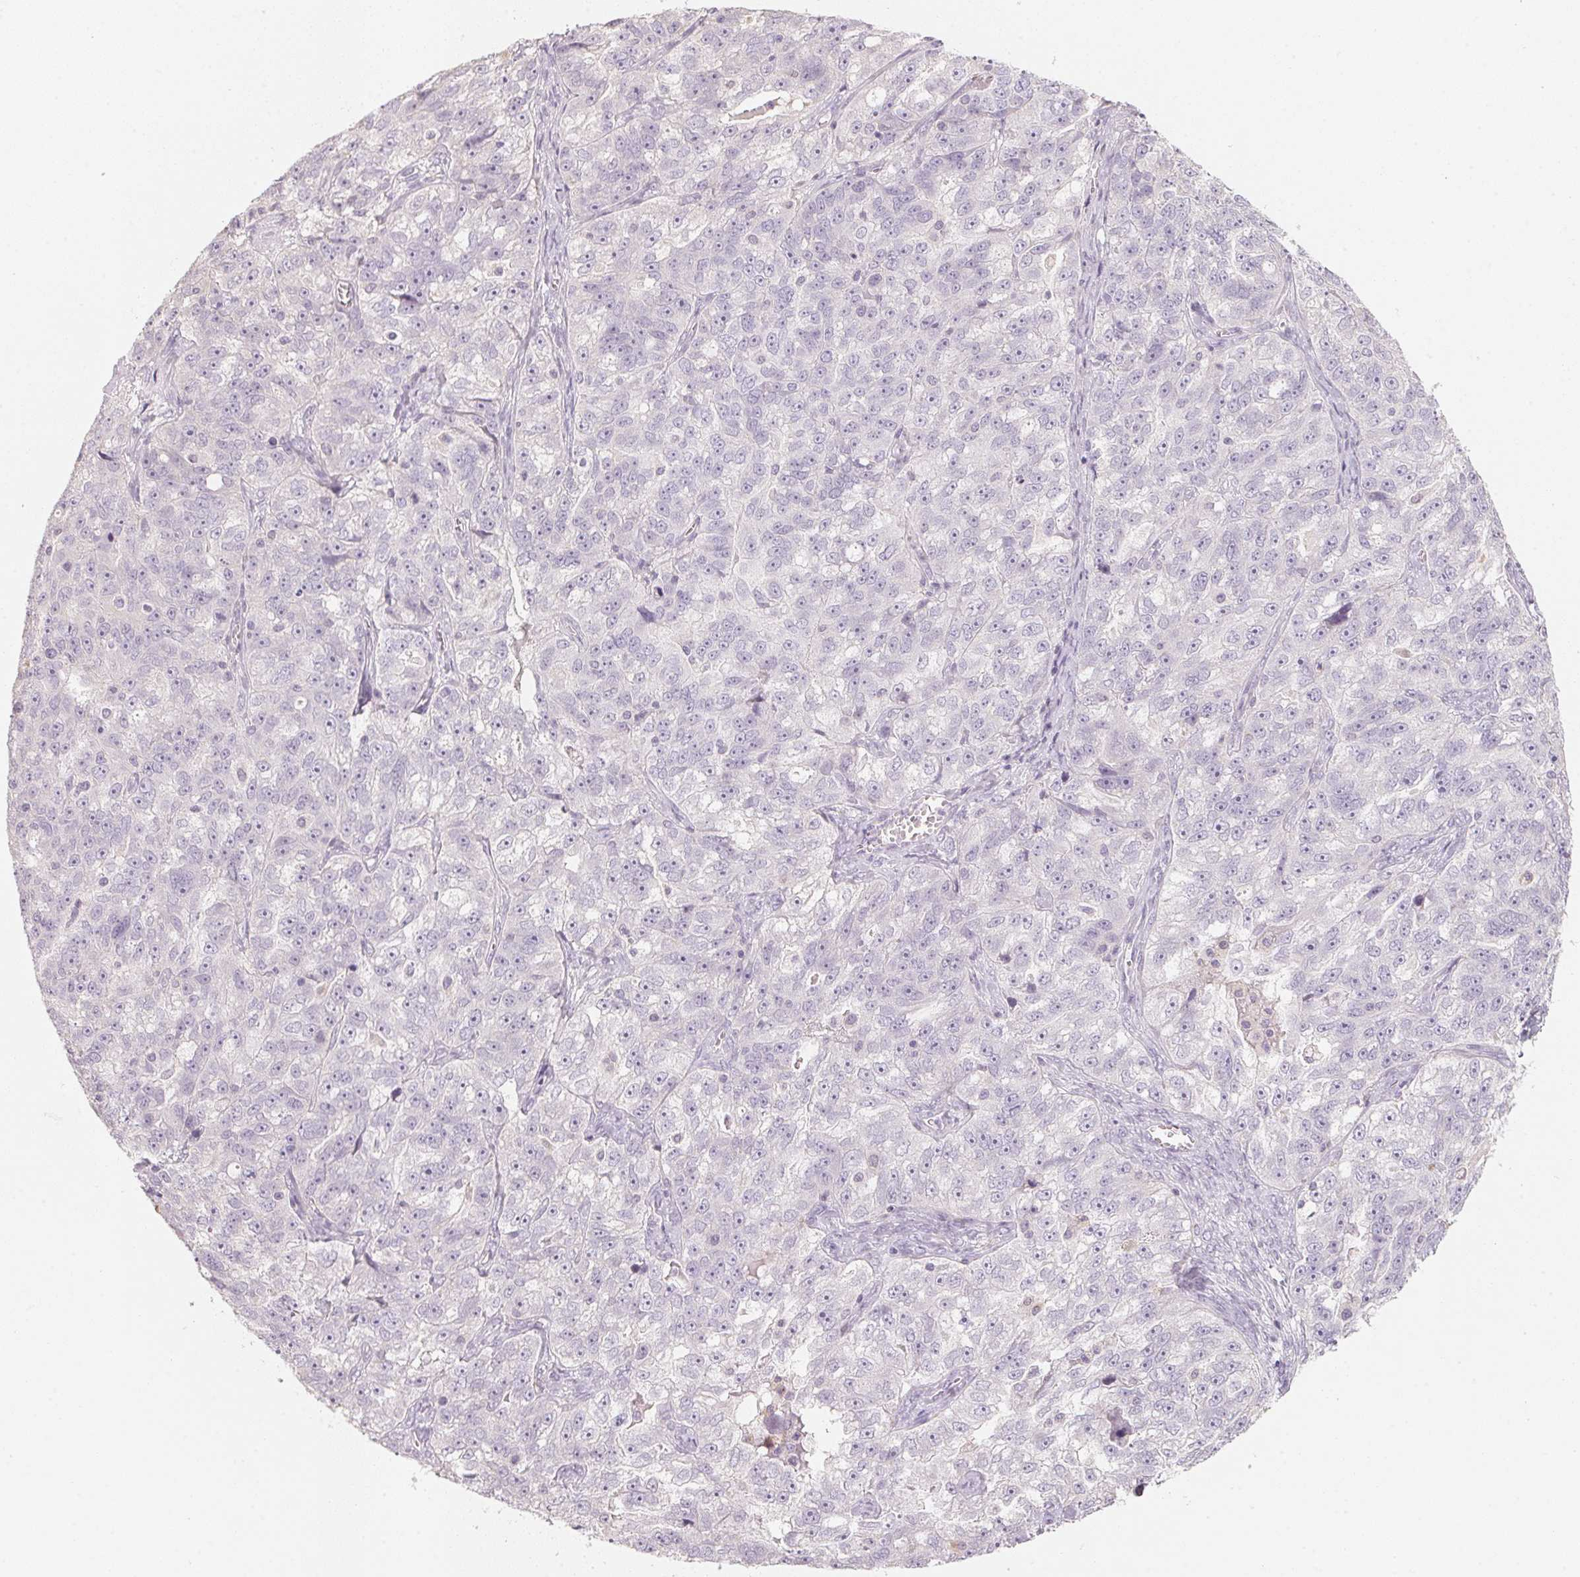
{"staining": {"intensity": "negative", "quantity": "none", "location": "none"}, "tissue": "ovarian cancer", "cell_type": "Tumor cells", "image_type": "cancer", "snomed": [{"axis": "morphology", "description": "Cystadenocarcinoma, serous, NOS"}, {"axis": "topography", "description": "Ovary"}], "caption": "An immunohistochemistry micrograph of ovarian cancer (serous cystadenocarcinoma) is shown. There is no staining in tumor cells of ovarian cancer (serous cystadenocarcinoma).", "gene": "TREH", "patient": {"sex": "female", "age": 51}}